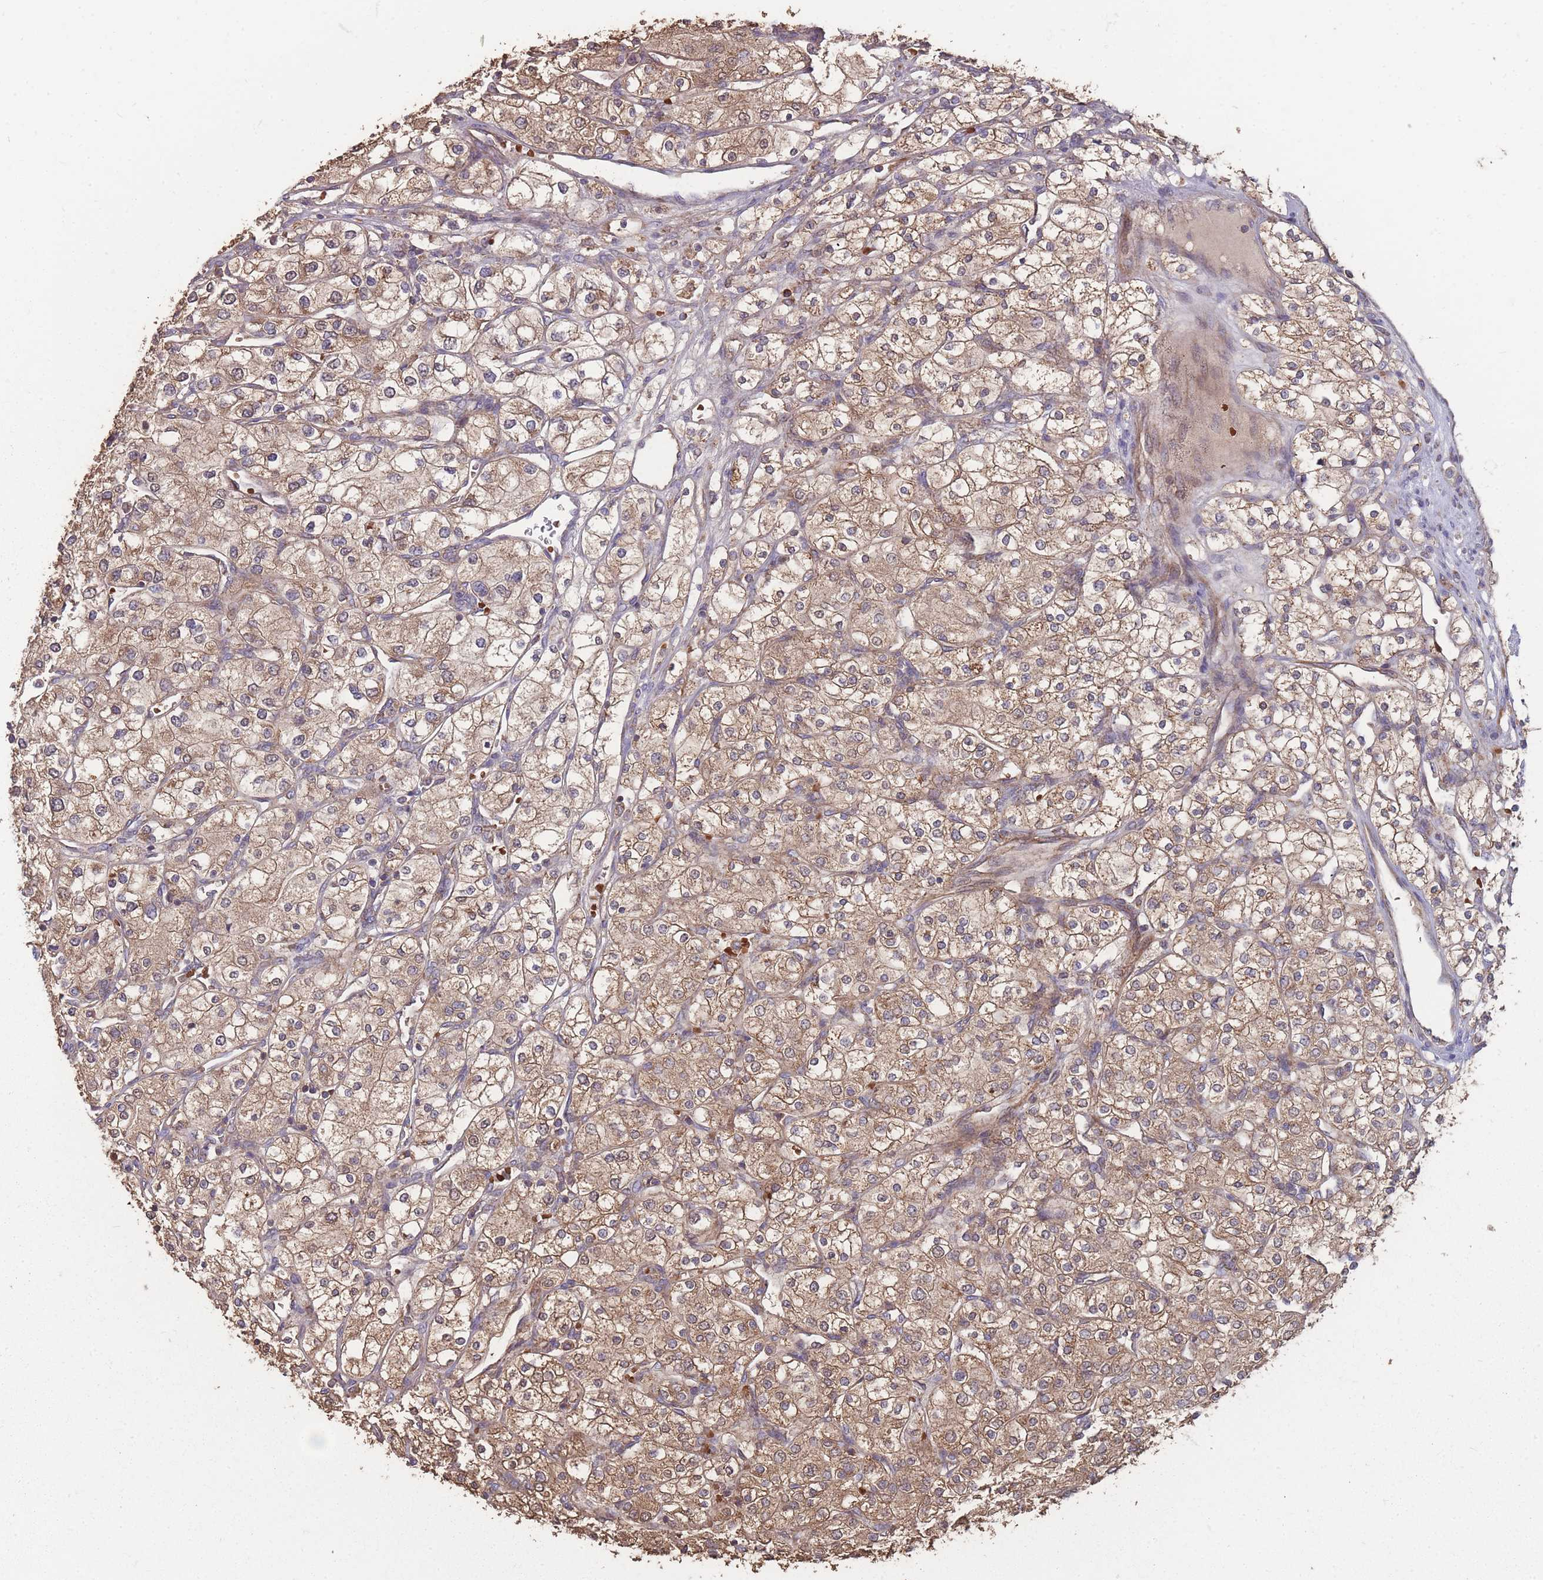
{"staining": {"intensity": "moderate", "quantity": ">75%", "location": "cytoplasmic/membranous"}, "tissue": "renal cancer", "cell_type": "Tumor cells", "image_type": "cancer", "snomed": [{"axis": "morphology", "description": "Adenocarcinoma, NOS"}, {"axis": "topography", "description": "Kidney"}], "caption": "Tumor cells display medium levels of moderate cytoplasmic/membranous positivity in approximately >75% of cells in adenocarcinoma (renal). (Brightfield microscopy of DAB IHC at high magnification).", "gene": "SLC35B4", "patient": {"sex": "male", "age": 80}}